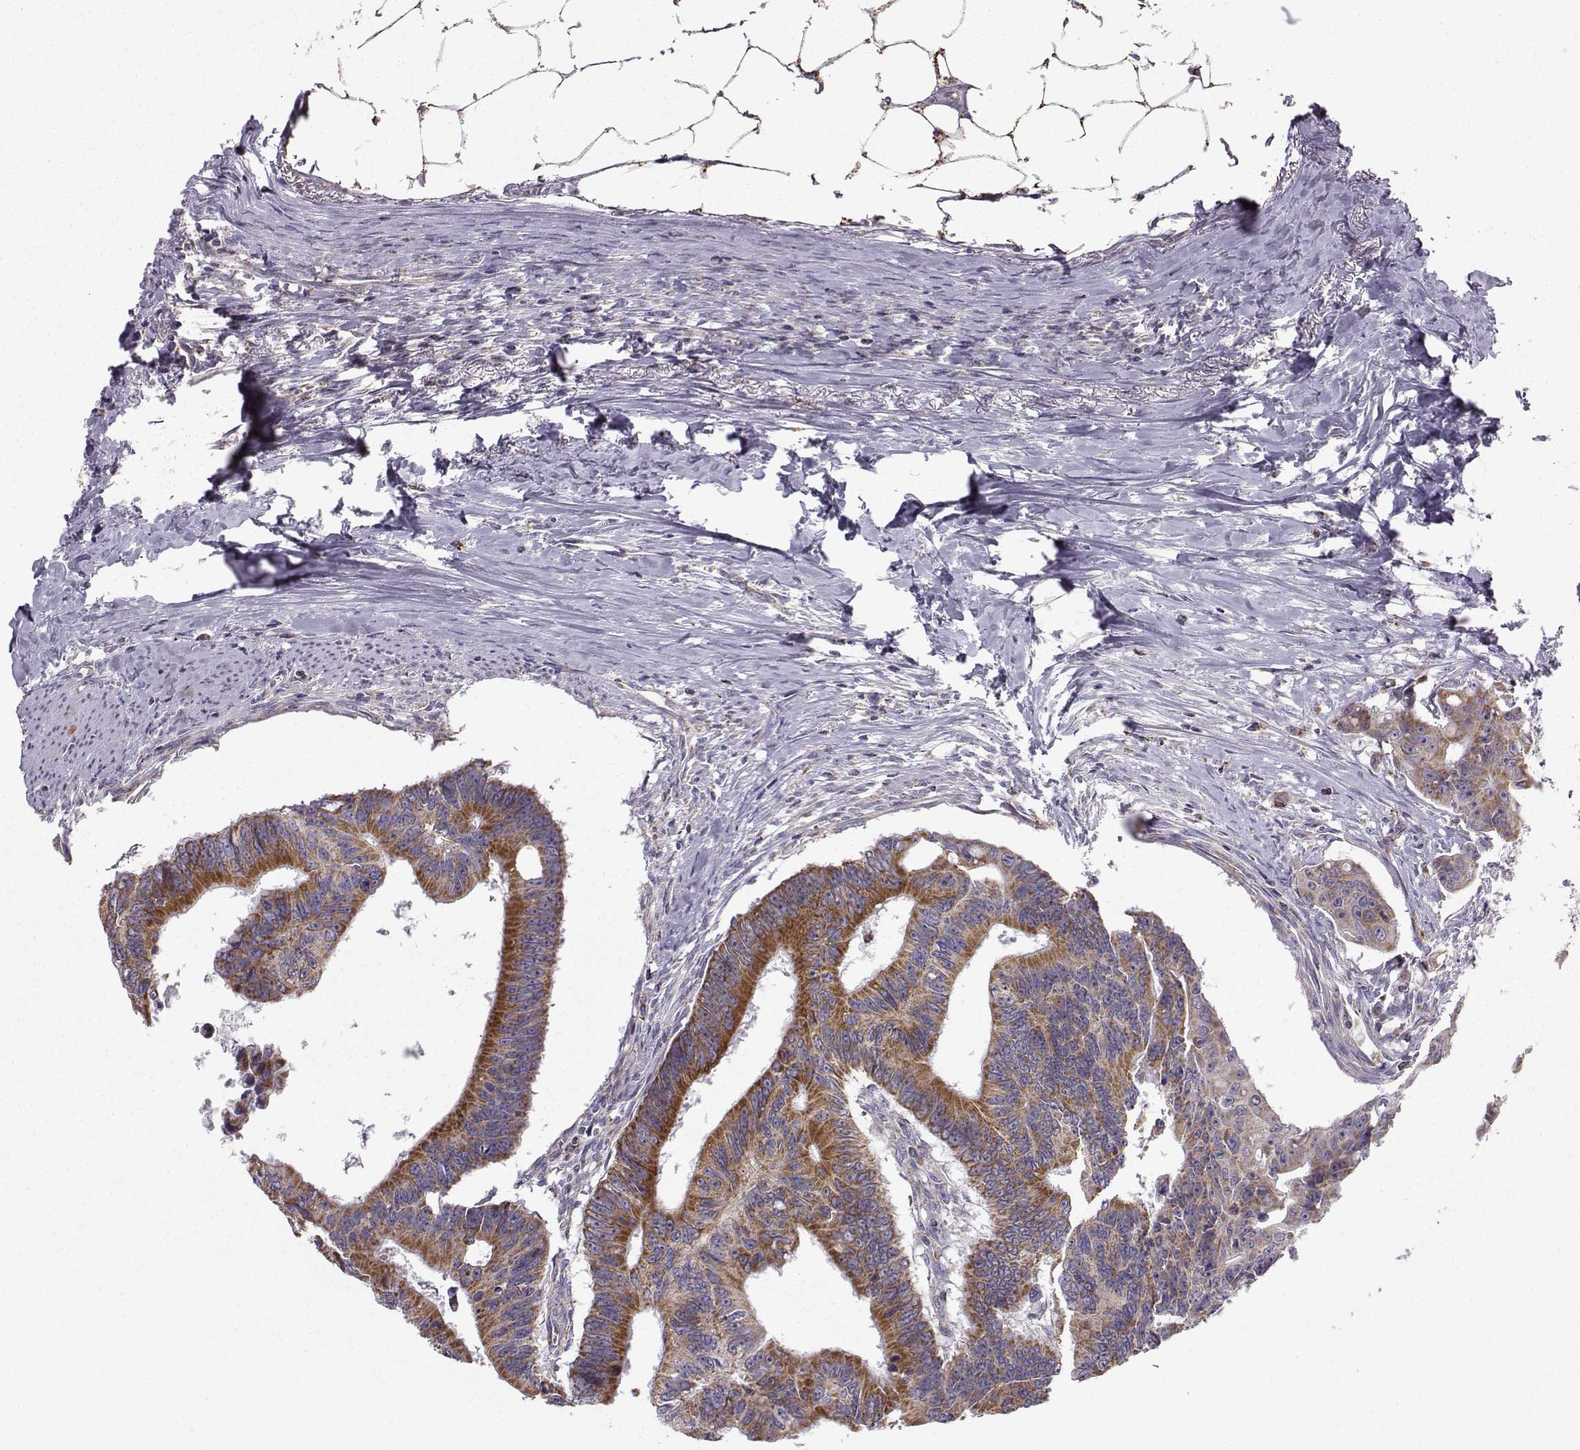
{"staining": {"intensity": "strong", "quantity": "<25%", "location": "cytoplasmic/membranous"}, "tissue": "colorectal cancer", "cell_type": "Tumor cells", "image_type": "cancer", "snomed": [{"axis": "morphology", "description": "Adenocarcinoma, NOS"}, {"axis": "topography", "description": "Colon"}], "caption": "A brown stain highlights strong cytoplasmic/membranous expression of a protein in colorectal adenocarcinoma tumor cells.", "gene": "NECAB3", "patient": {"sex": "male", "age": 70}}